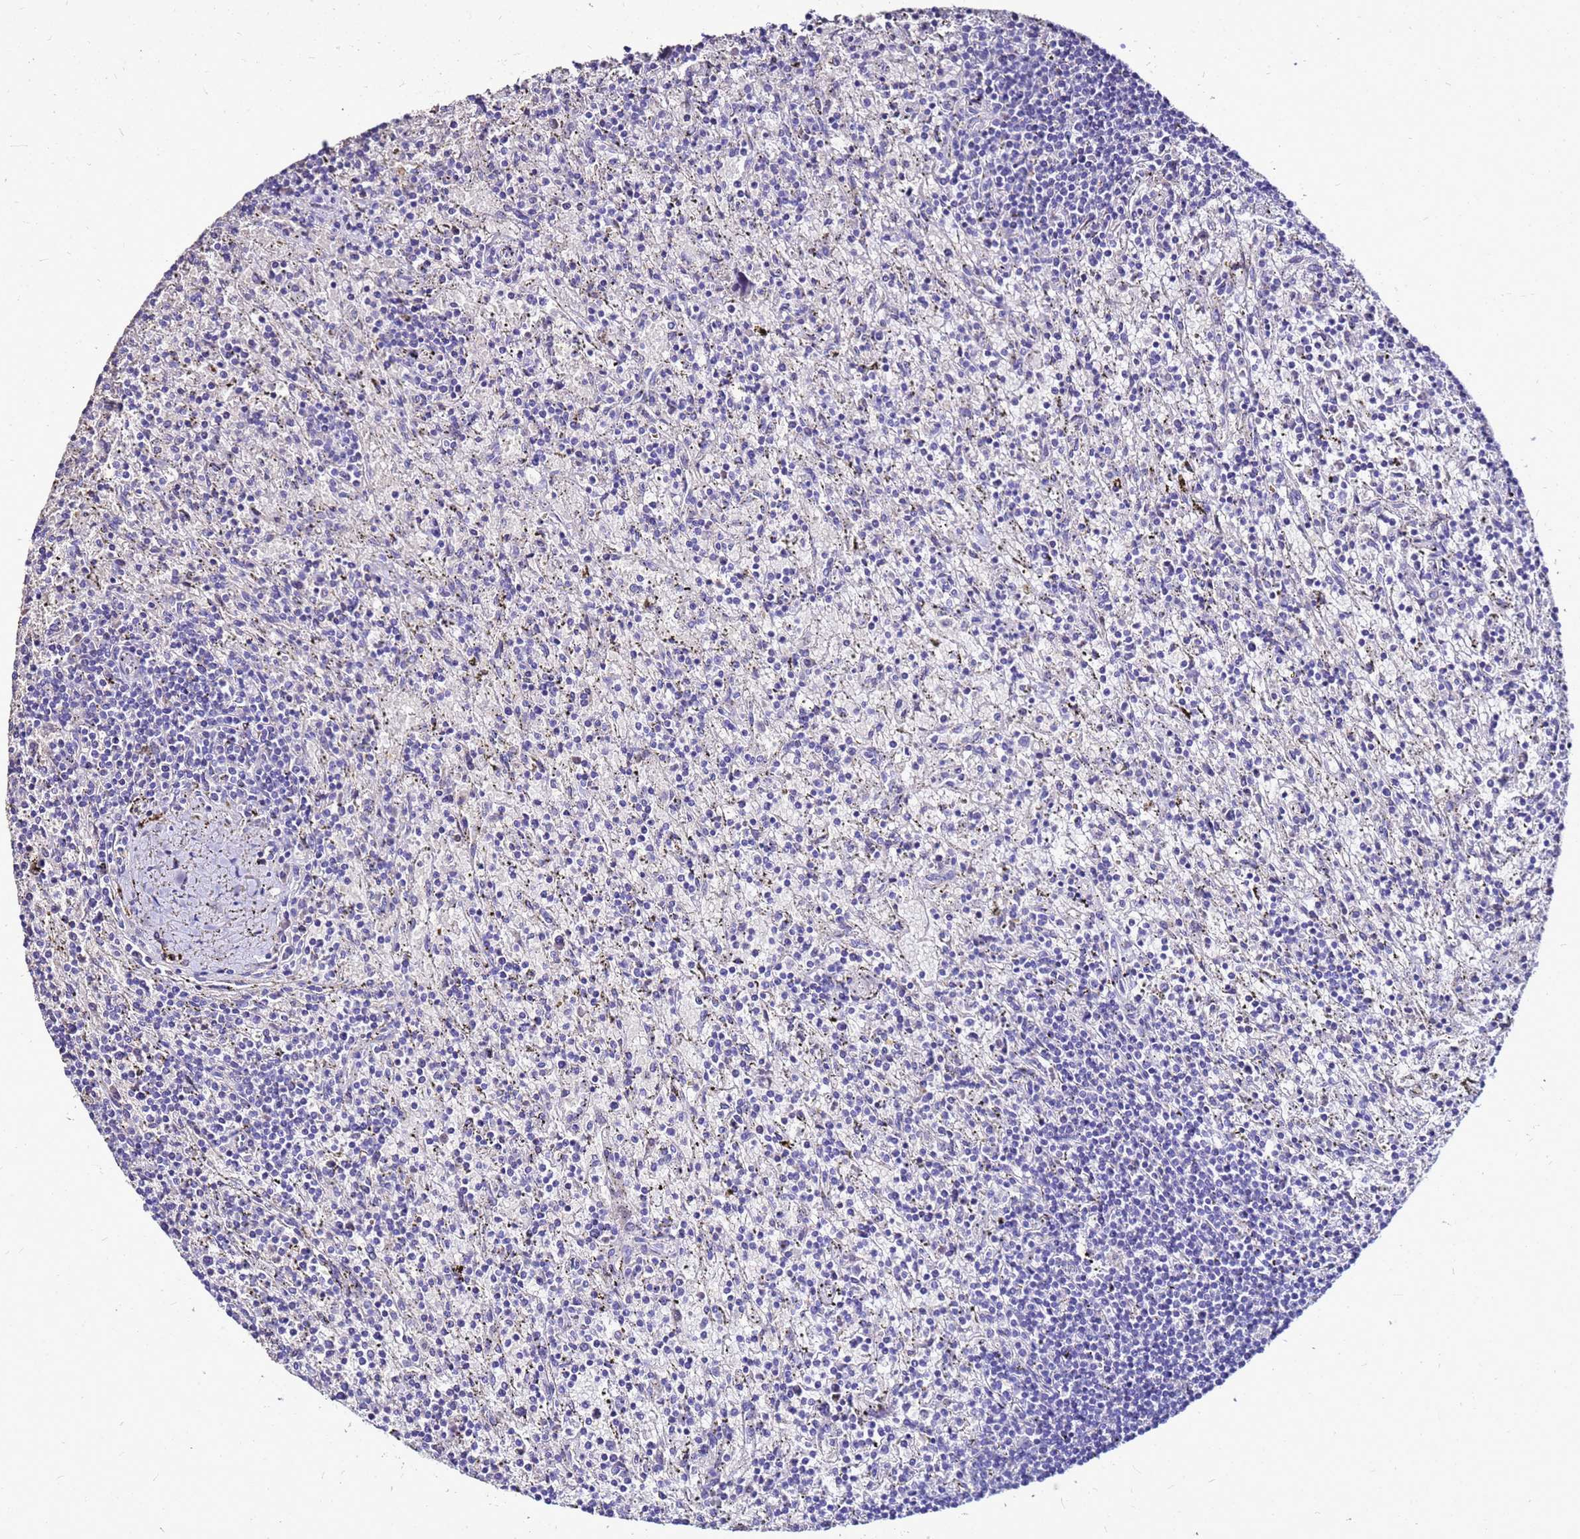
{"staining": {"intensity": "negative", "quantity": "none", "location": "none"}, "tissue": "lymphoma", "cell_type": "Tumor cells", "image_type": "cancer", "snomed": [{"axis": "morphology", "description": "Malignant lymphoma, non-Hodgkin's type, Low grade"}, {"axis": "topography", "description": "Spleen"}], "caption": "Tumor cells show no significant protein staining in malignant lymphoma, non-Hodgkin's type (low-grade).", "gene": "S100A2", "patient": {"sex": "male", "age": 76}}